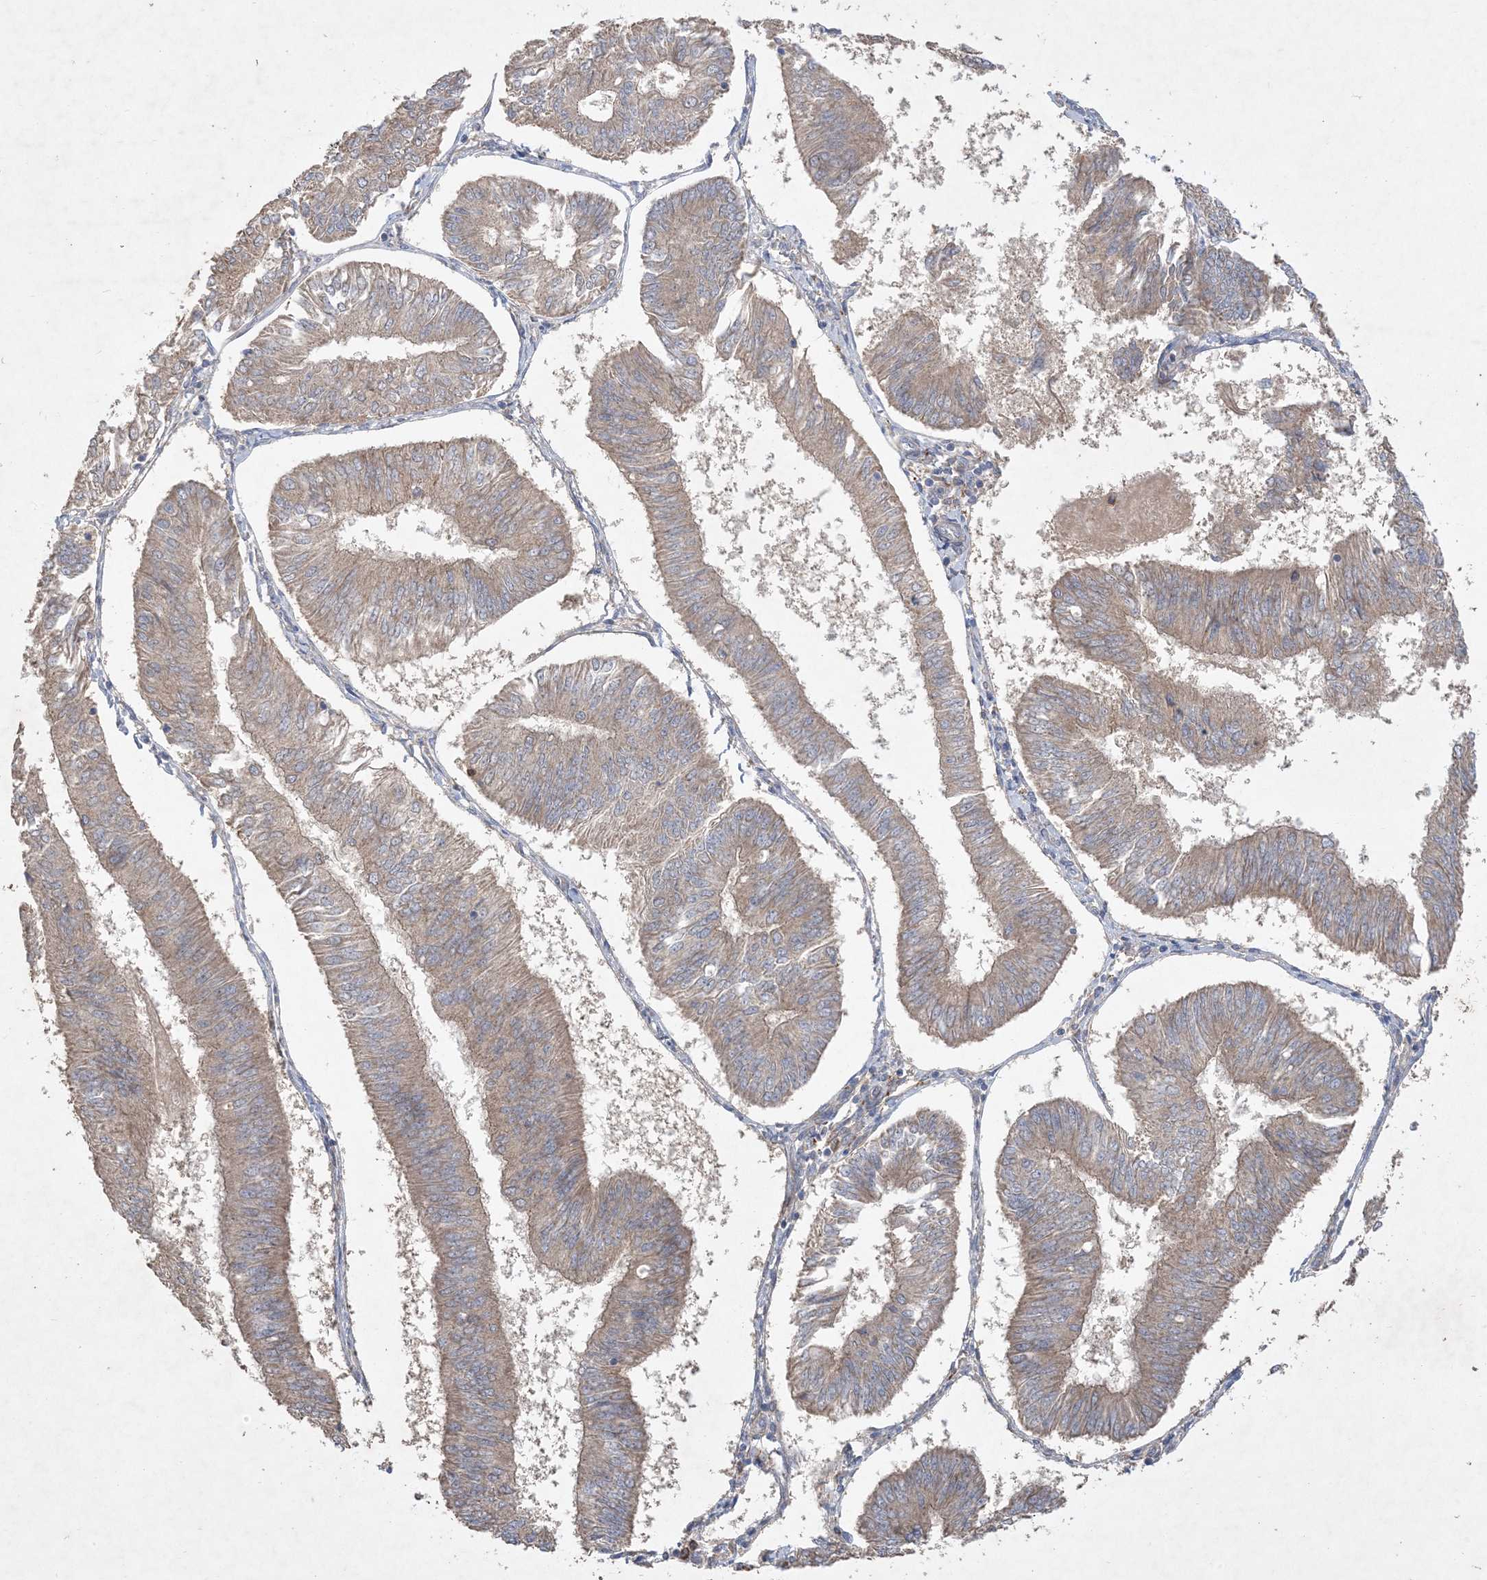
{"staining": {"intensity": "weak", "quantity": "25%-75%", "location": "cytoplasmic/membranous"}, "tissue": "endometrial cancer", "cell_type": "Tumor cells", "image_type": "cancer", "snomed": [{"axis": "morphology", "description": "Adenocarcinoma, NOS"}, {"axis": "topography", "description": "Endometrium"}], "caption": "Protein staining displays weak cytoplasmic/membranous expression in approximately 25%-75% of tumor cells in endometrial cancer (adenocarcinoma). The staining is performed using DAB (3,3'-diaminobenzidine) brown chromogen to label protein expression. The nuclei are counter-stained blue using hematoxylin.", "gene": "MASP2", "patient": {"sex": "female", "age": 58}}